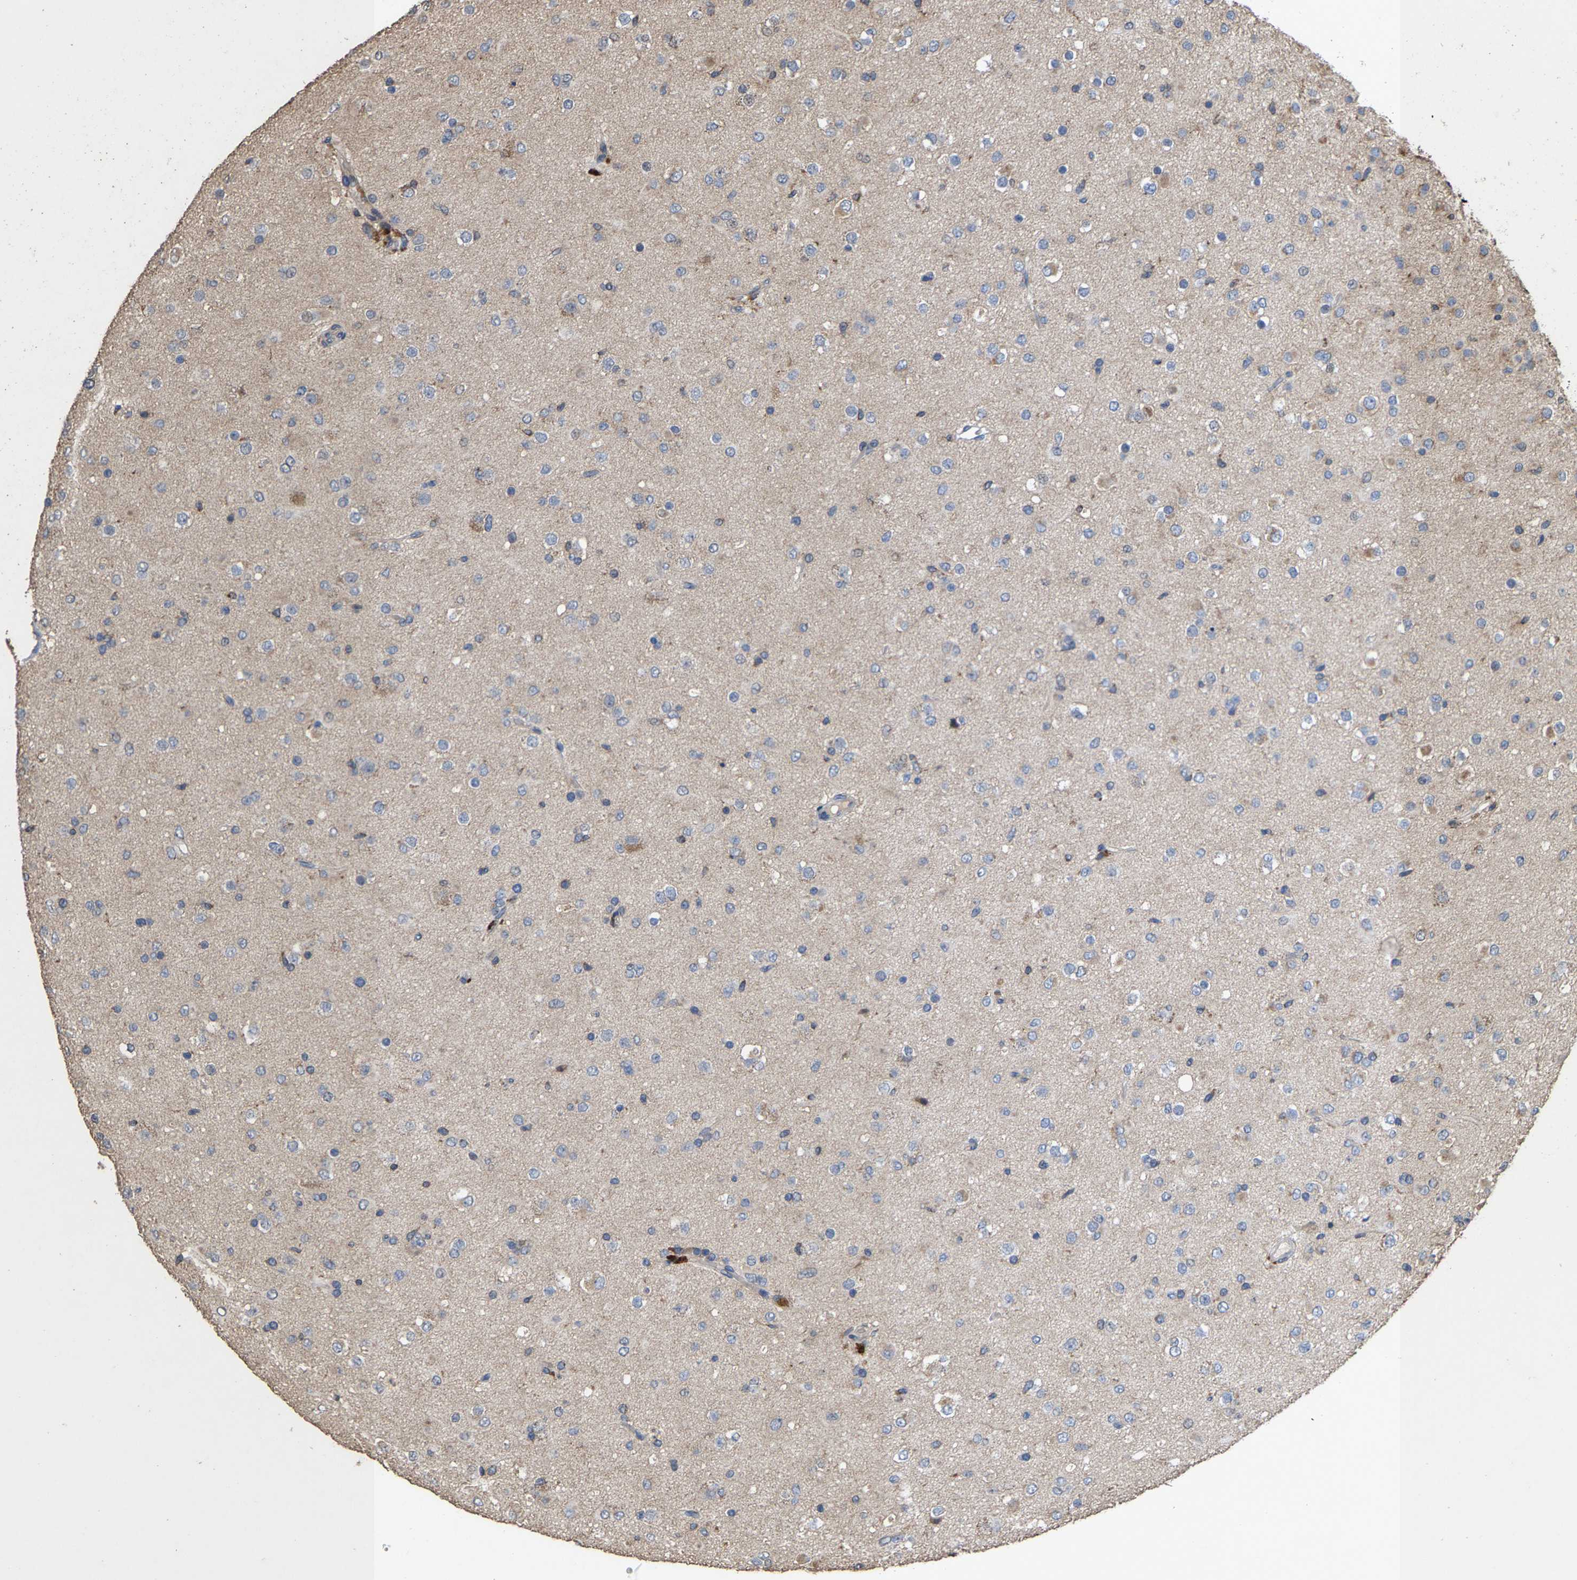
{"staining": {"intensity": "negative", "quantity": "none", "location": "none"}, "tissue": "glioma", "cell_type": "Tumor cells", "image_type": "cancer", "snomed": [{"axis": "morphology", "description": "Glioma, malignant, Low grade"}, {"axis": "topography", "description": "Brain"}], "caption": "Tumor cells are negative for brown protein staining in glioma.", "gene": "TDRKH", "patient": {"sex": "male", "age": 65}}